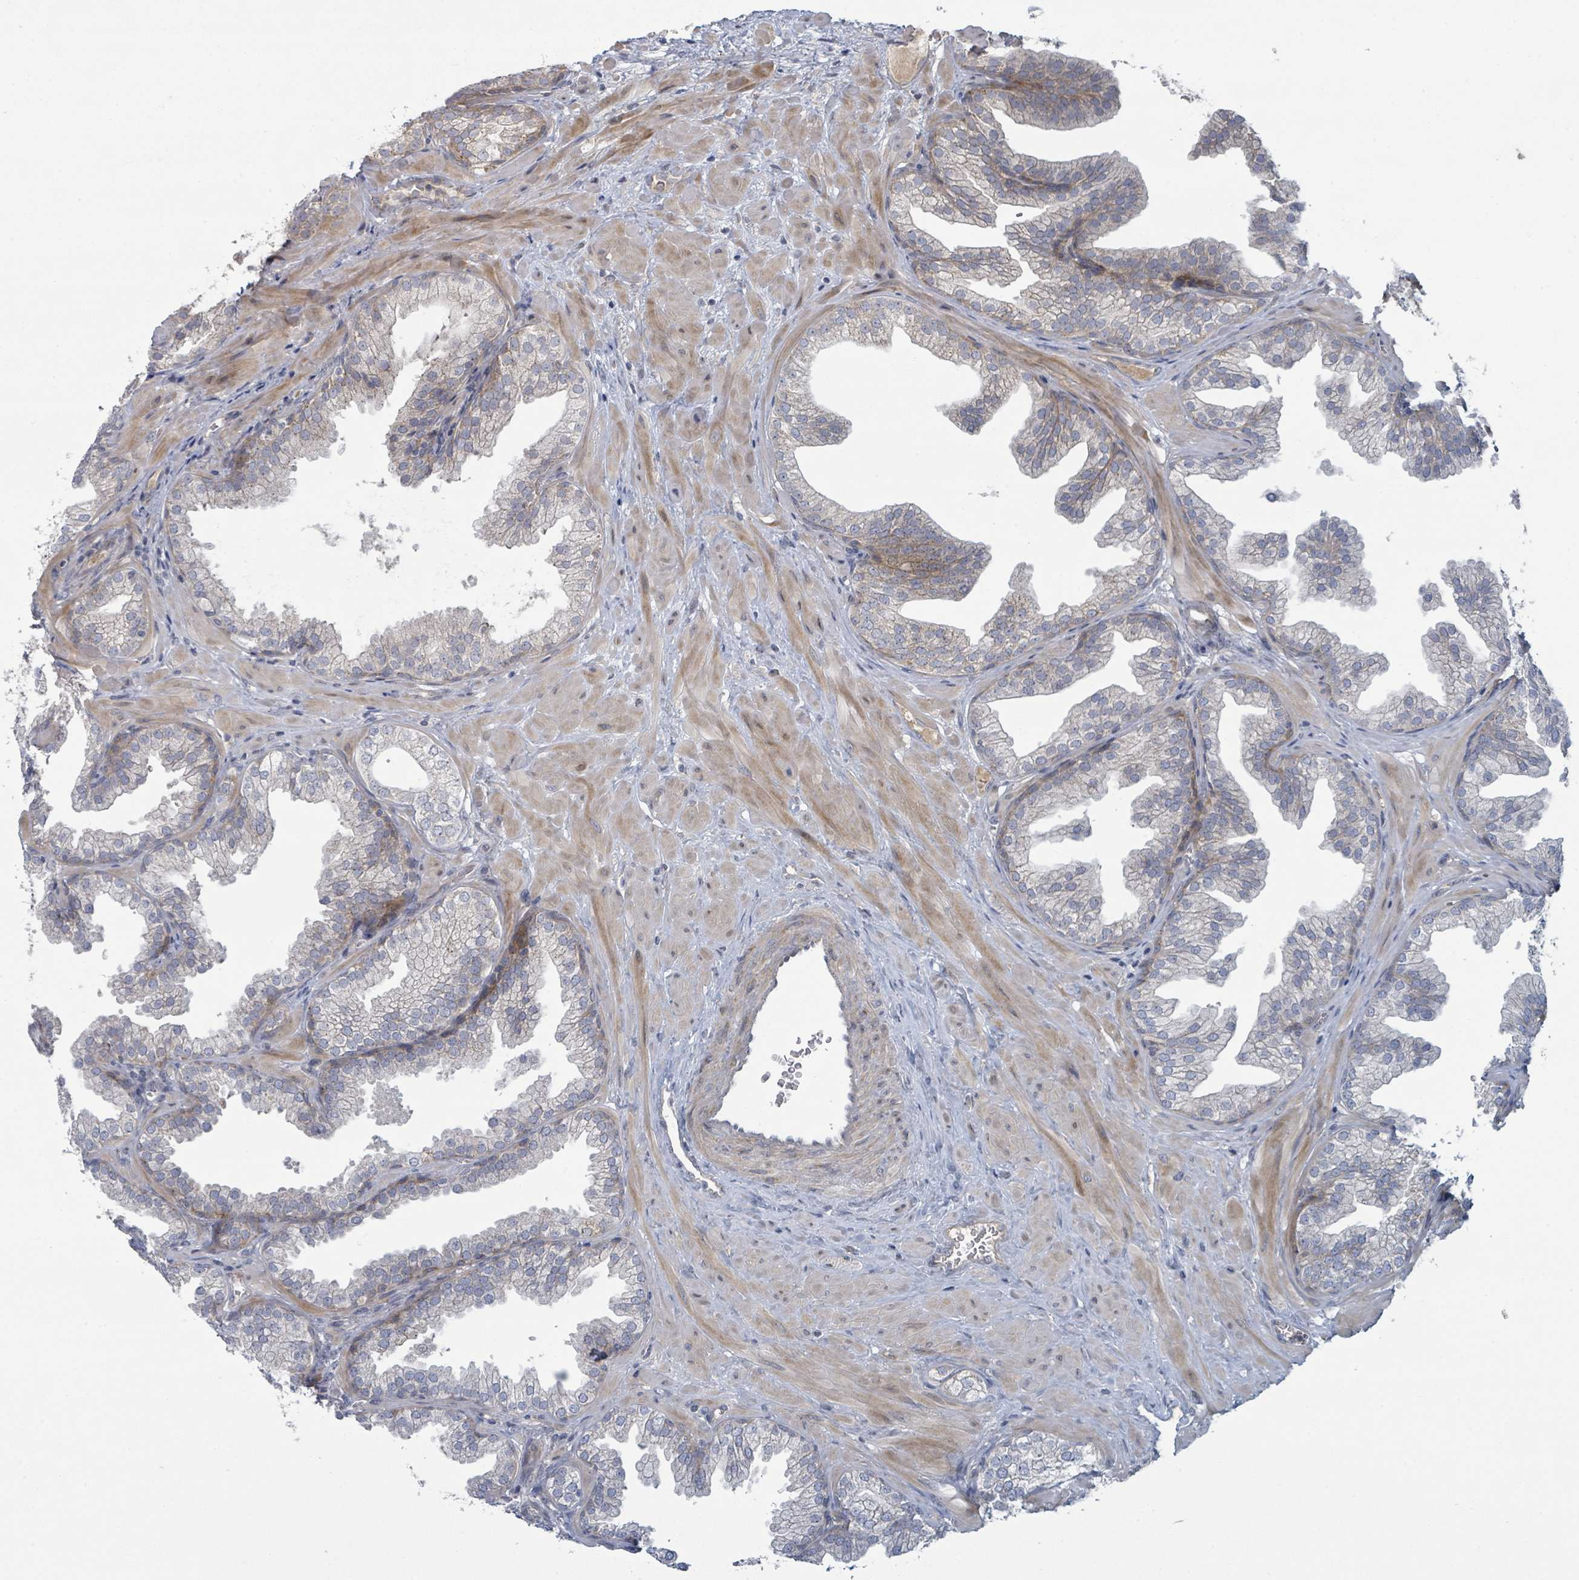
{"staining": {"intensity": "weak", "quantity": "<25%", "location": "cytoplasmic/membranous"}, "tissue": "prostate", "cell_type": "Glandular cells", "image_type": "normal", "snomed": [{"axis": "morphology", "description": "Normal tissue, NOS"}, {"axis": "topography", "description": "Prostate"}], "caption": "A high-resolution image shows immunohistochemistry staining of benign prostate, which shows no significant staining in glandular cells.", "gene": "COL5A3", "patient": {"sex": "male", "age": 37}}